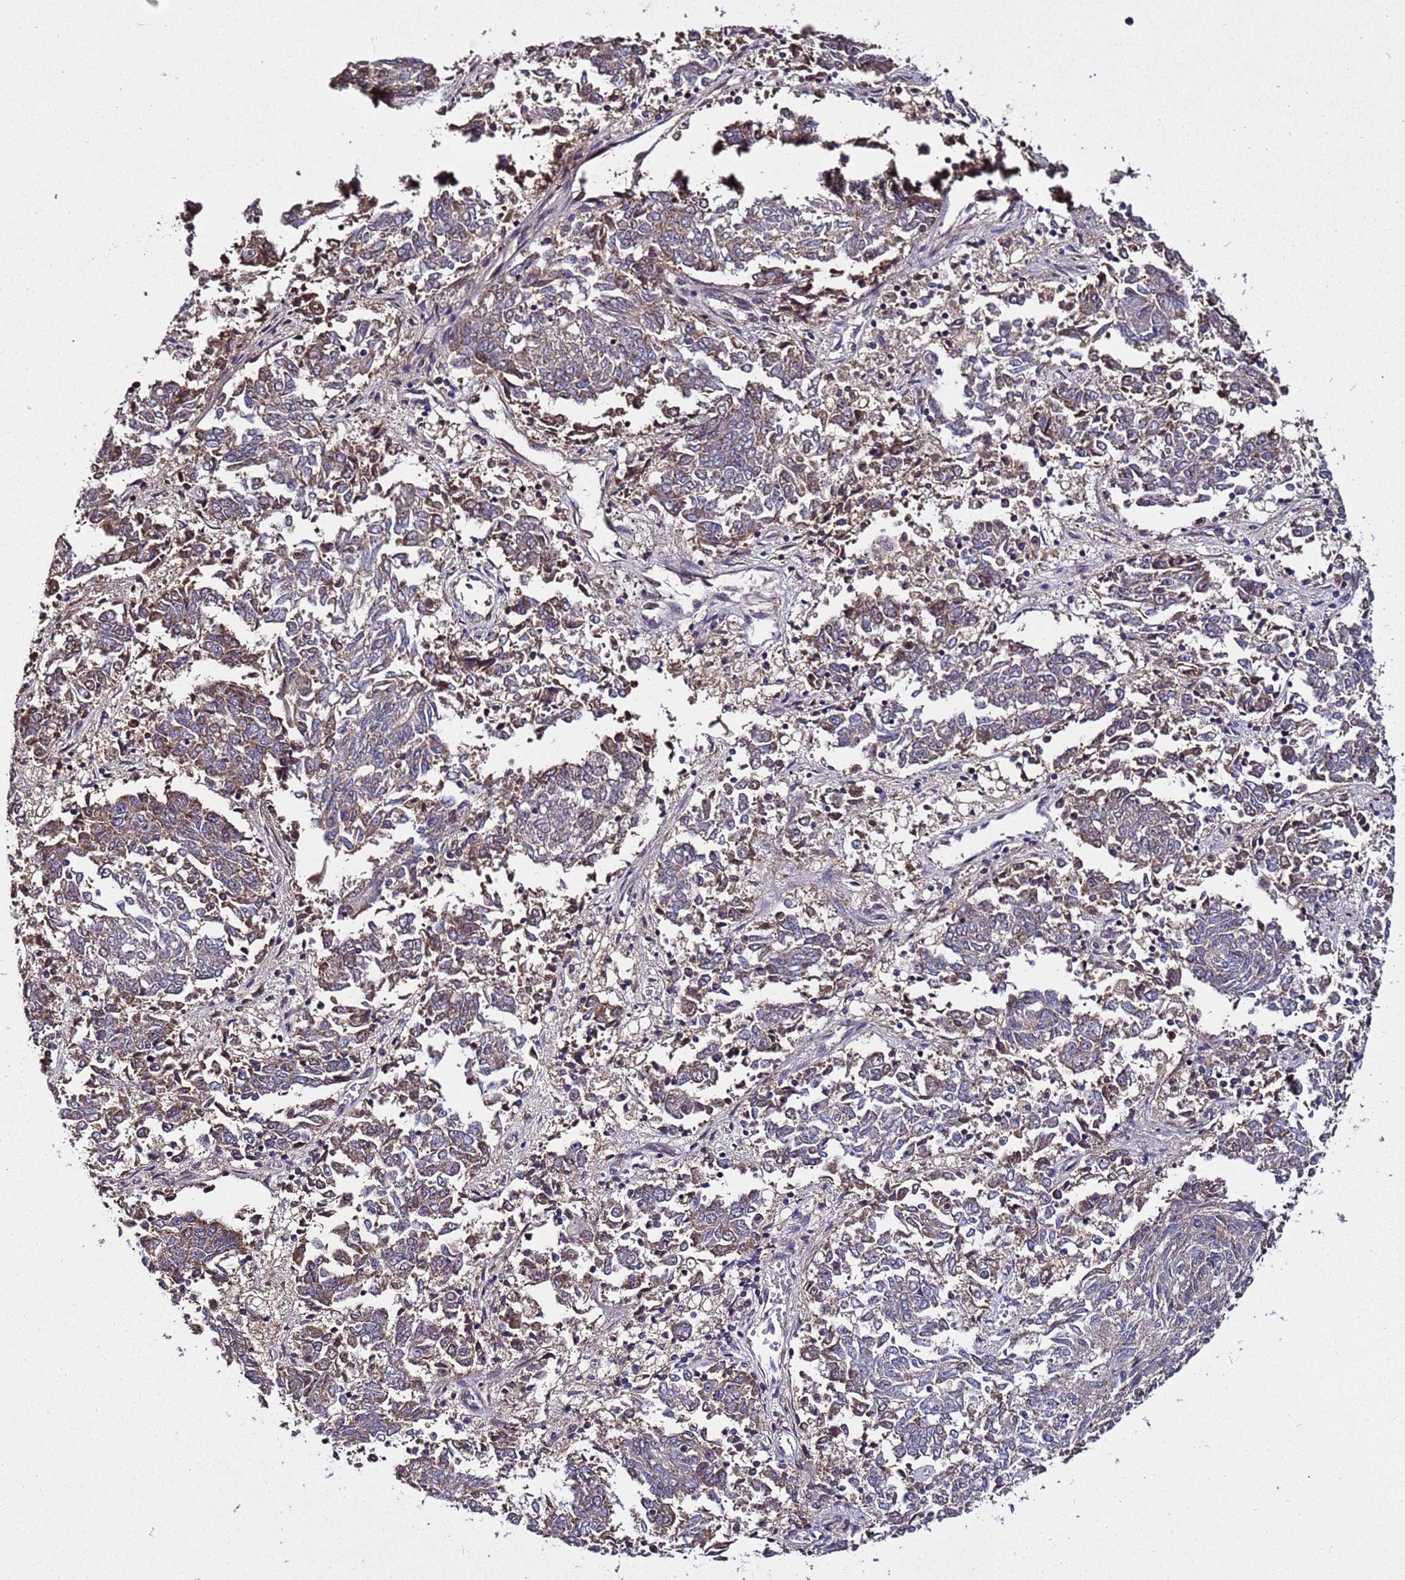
{"staining": {"intensity": "moderate", "quantity": "25%-75%", "location": "cytoplasmic/membranous"}, "tissue": "endometrial cancer", "cell_type": "Tumor cells", "image_type": "cancer", "snomed": [{"axis": "morphology", "description": "Adenocarcinoma, NOS"}, {"axis": "topography", "description": "Endometrium"}], "caption": "Tumor cells demonstrate medium levels of moderate cytoplasmic/membranous expression in approximately 25%-75% of cells in endometrial cancer.", "gene": "WNK4", "patient": {"sex": "female", "age": 80}}